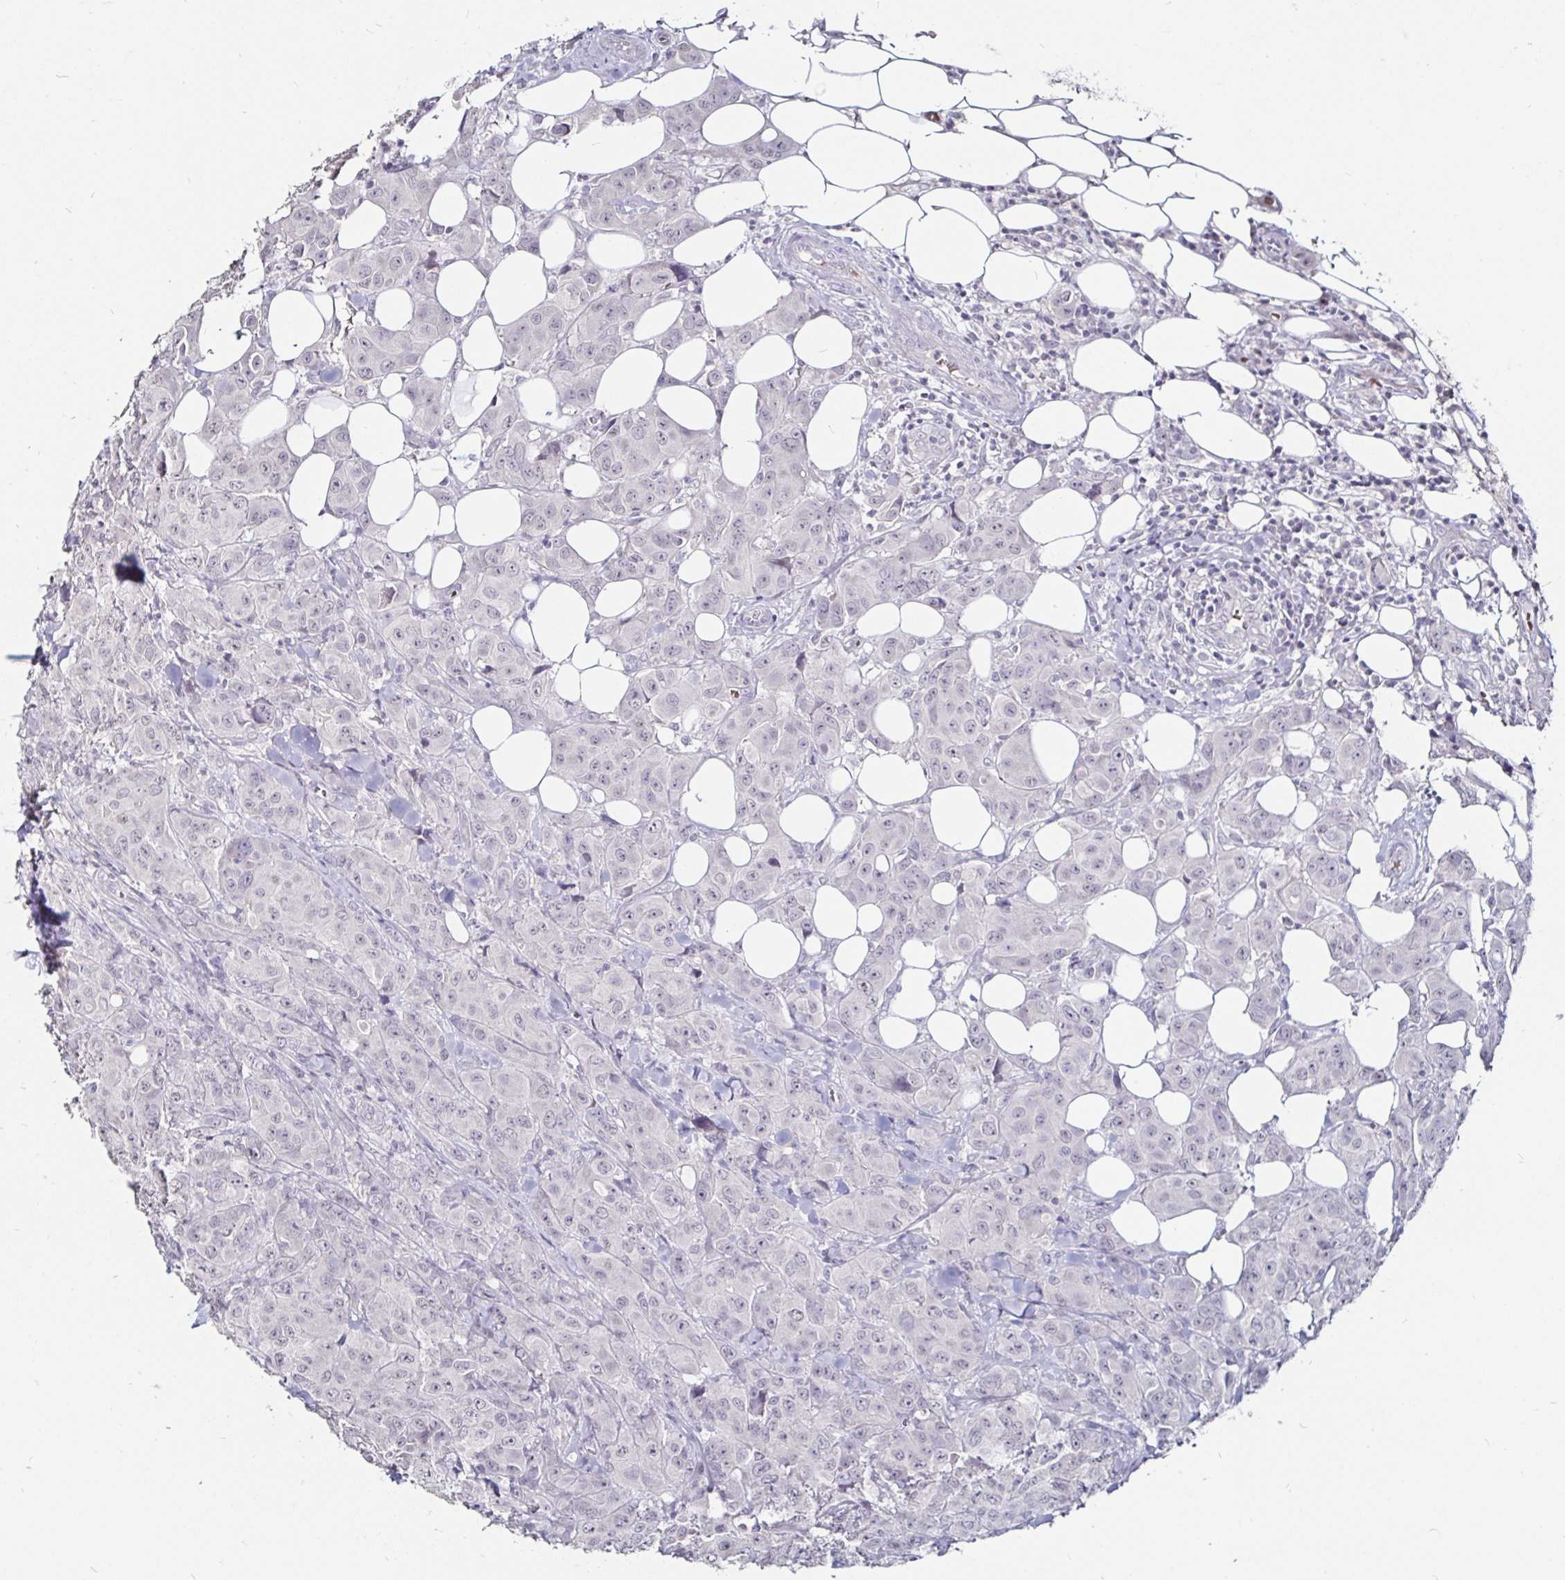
{"staining": {"intensity": "negative", "quantity": "none", "location": "none"}, "tissue": "breast cancer", "cell_type": "Tumor cells", "image_type": "cancer", "snomed": [{"axis": "morphology", "description": "Normal tissue, NOS"}, {"axis": "morphology", "description": "Duct carcinoma"}, {"axis": "topography", "description": "Breast"}], "caption": "IHC micrograph of breast cancer (invasive ductal carcinoma) stained for a protein (brown), which shows no expression in tumor cells.", "gene": "FAIM2", "patient": {"sex": "female", "age": 43}}